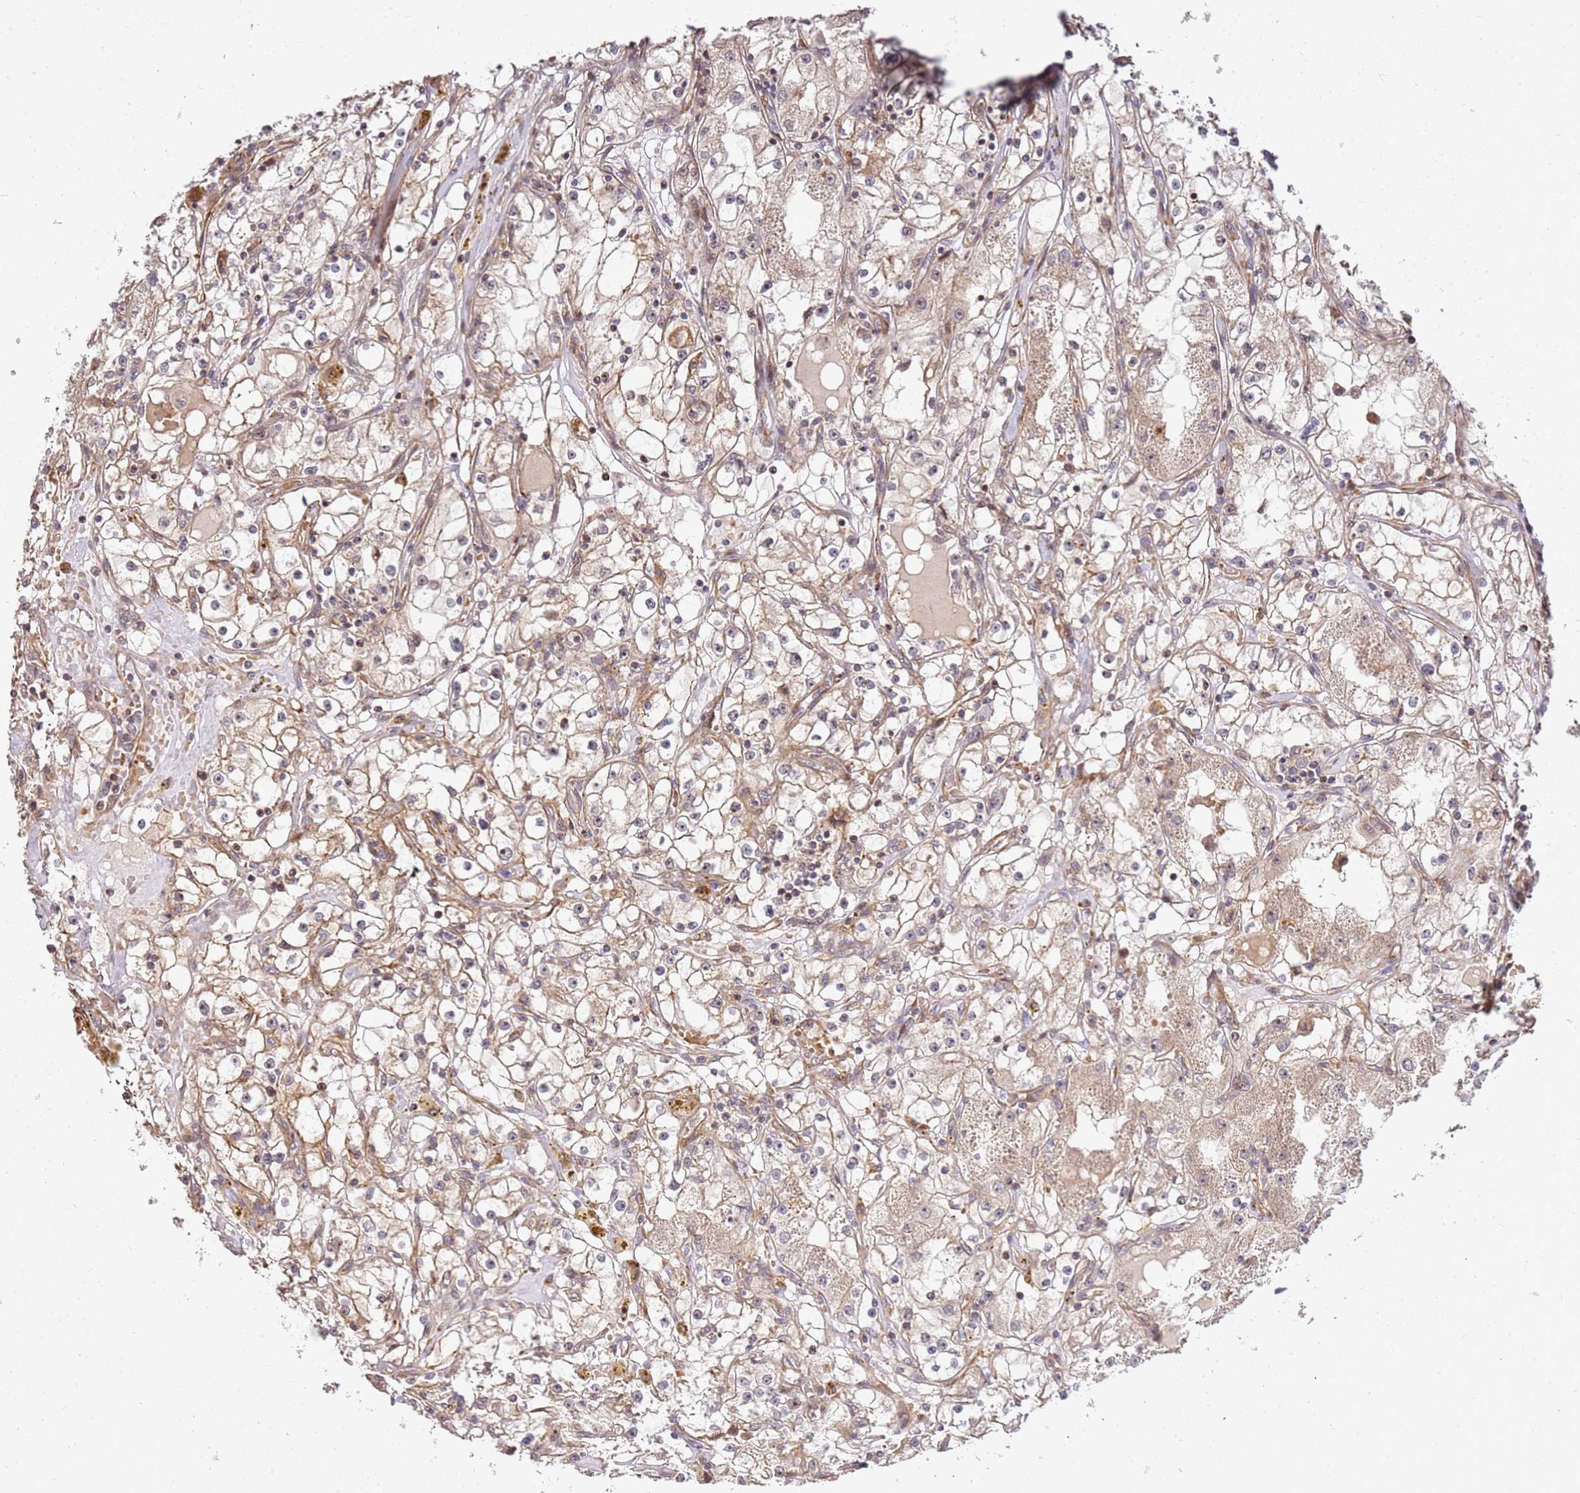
{"staining": {"intensity": "moderate", "quantity": ">75%", "location": "cytoplasmic/membranous"}, "tissue": "renal cancer", "cell_type": "Tumor cells", "image_type": "cancer", "snomed": [{"axis": "morphology", "description": "Adenocarcinoma, NOS"}, {"axis": "topography", "description": "Kidney"}], "caption": "There is medium levels of moderate cytoplasmic/membranous expression in tumor cells of renal cancer (adenocarcinoma), as demonstrated by immunohistochemical staining (brown color).", "gene": "ST18", "patient": {"sex": "male", "age": 56}}